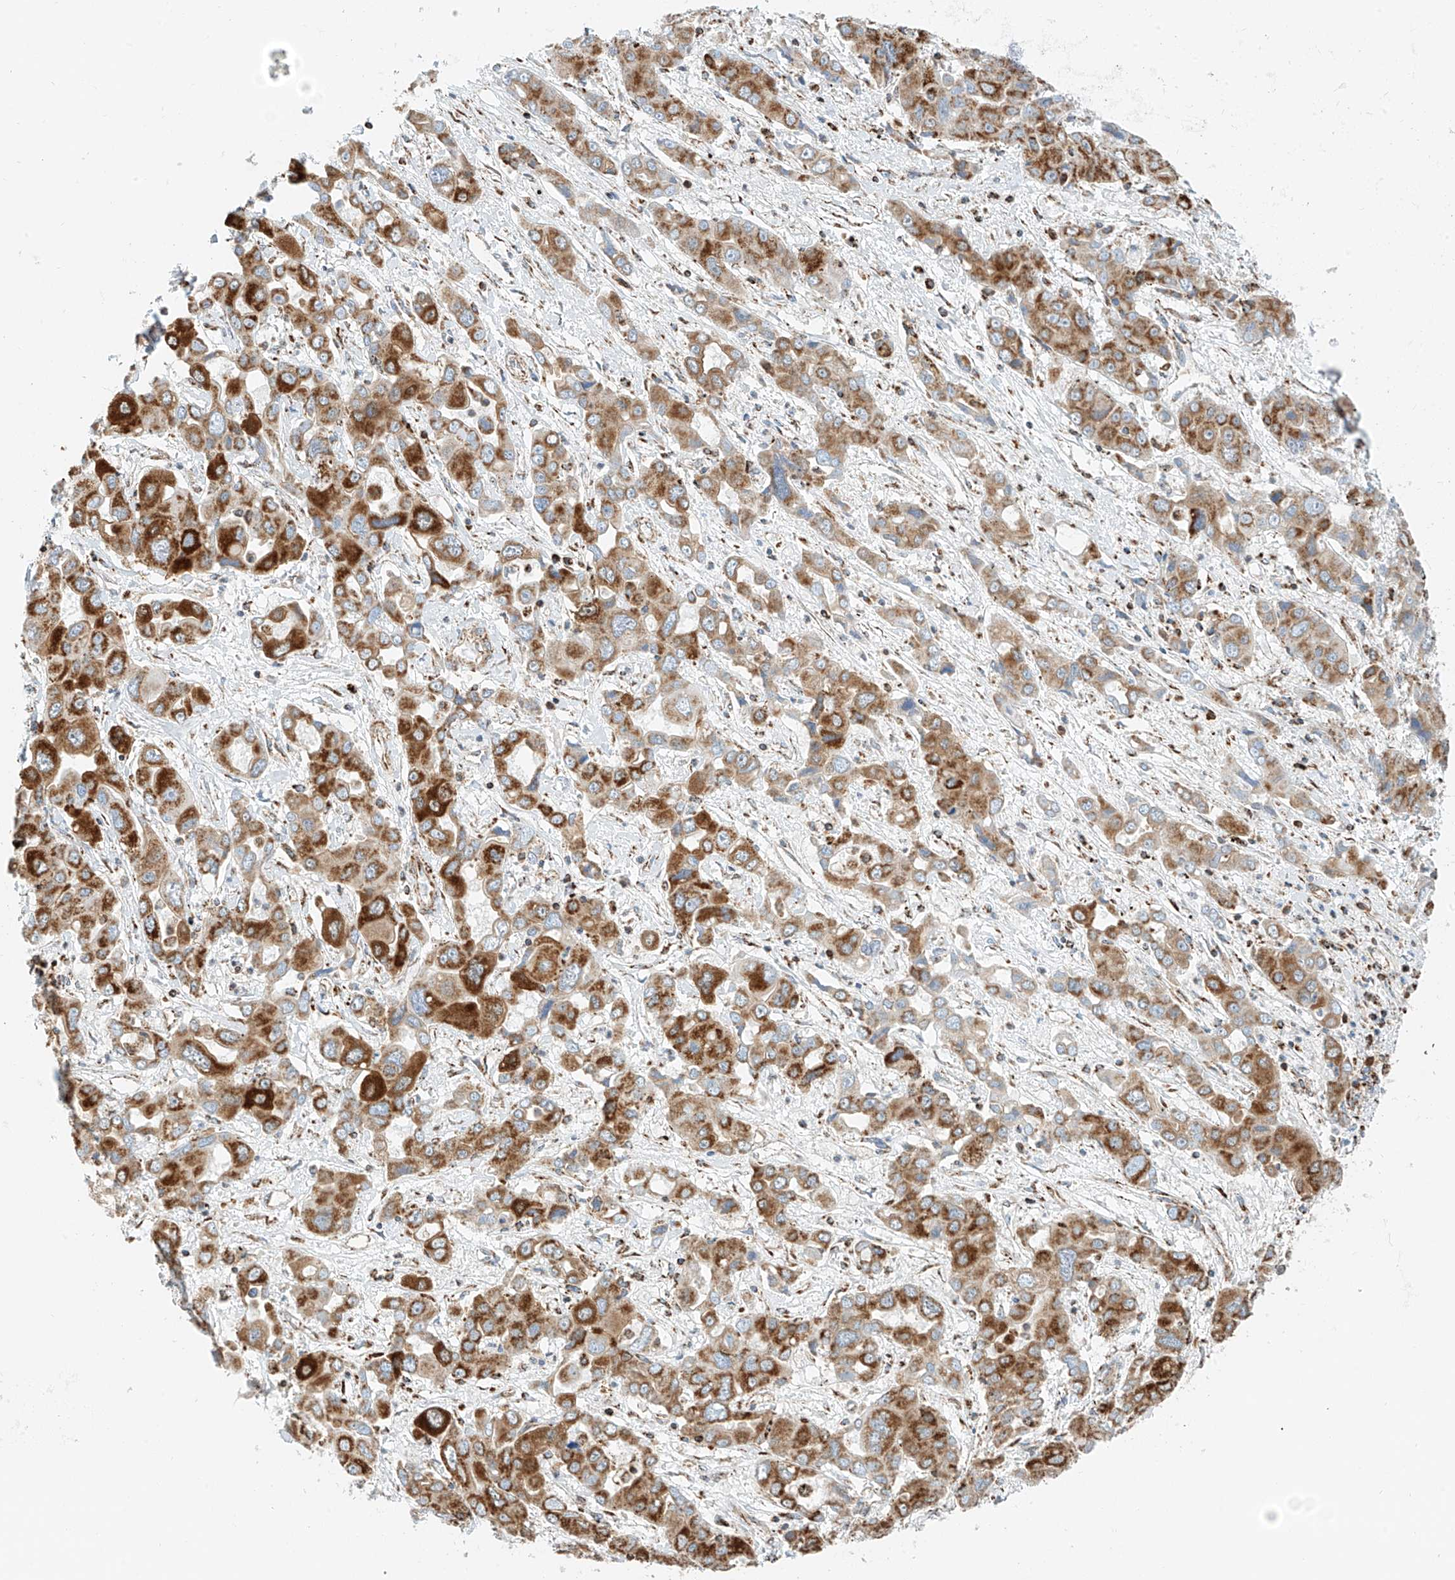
{"staining": {"intensity": "strong", "quantity": ">75%", "location": "cytoplasmic/membranous"}, "tissue": "liver cancer", "cell_type": "Tumor cells", "image_type": "cancer", "snomed": [{"axis": "morphology", "description": "Cholangiocarcinoma"}, {"axis": "topography", "description": "Liver"}], "caption": "An immunohistochemistry image of neoplastic tissue is shown. Protein staining in brown labels strong cytoplasmic/membranous positivity in liver cholangiocarcinoma within tumor cells.", "gene": "PPA2", "patient": {"sex": "male", "age": 67}}